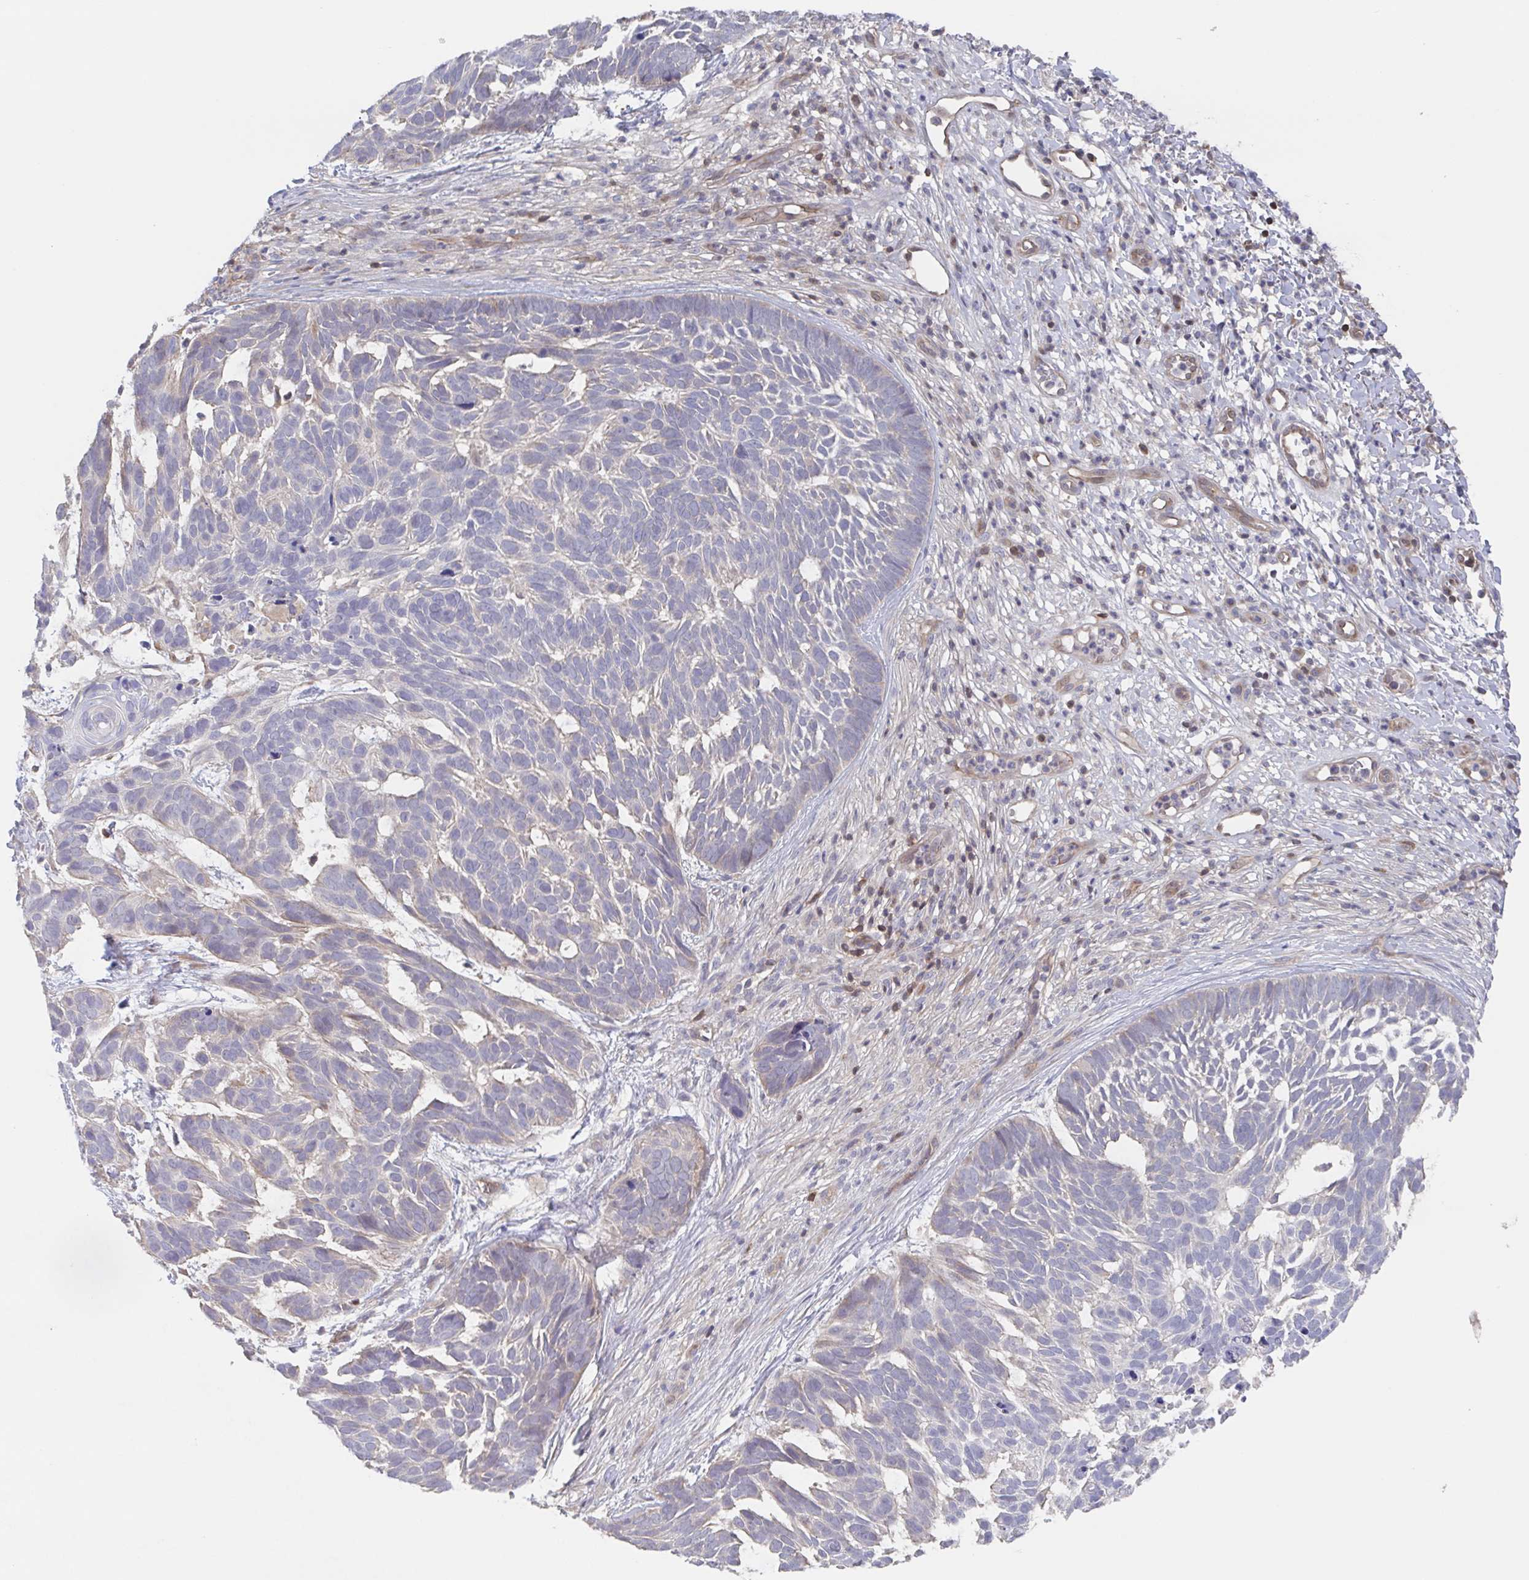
{"staining": {"intensity": "negative", "quantity": "none", "location": "none"}, "tissue": "skin cancer", "cell_type": "Tumor cells", "image_type": "cancer", "snomed": [{"axis": "morphology", "description": "Basal cell carcinoma"}, {"axis": "topography", "description": "Skin"}], "caption": "Immunohistochemical staining of basal cell carcinoma (skin) demonstrates no significant positivity in tumor cells.", "gene": "AGFG2", "patient": {"sex": "male", "age": 78}}